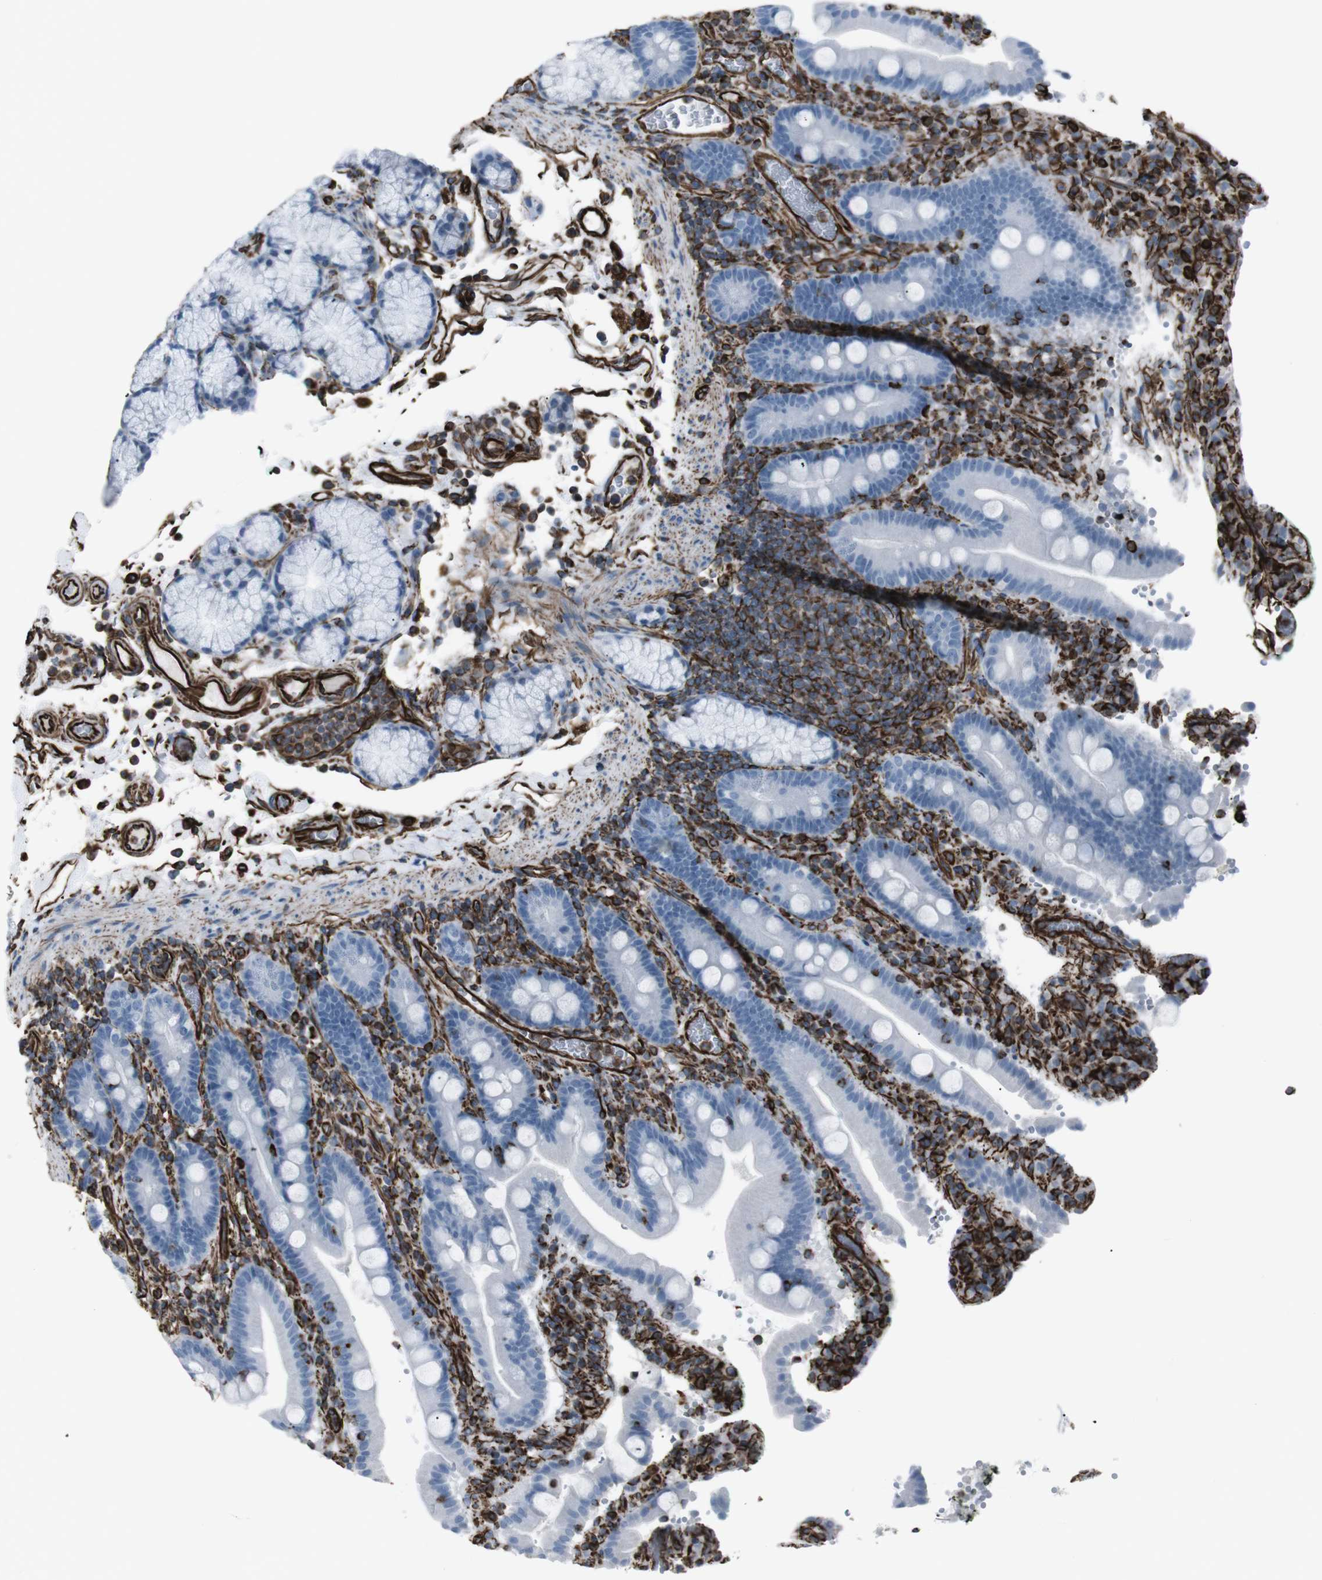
{"staining": {"intensity": "negative", "quantity": "none", "location": "none"}, "tissue": "duodenum", "cell_type": "Glandular cells", "image_type": "normal", "snomed": [{"axis": "morphology", "description": "Normal tissue, NOS"}, {"axis": "topography", "description": "Small intestine, NOS"}], "caption": "This is a micrograph of IHC staining of benign duodenum, which shows no expression in glandular cells.", "gene": "ZDHHC6", "patient": {"sex": "female", "age": 71}}